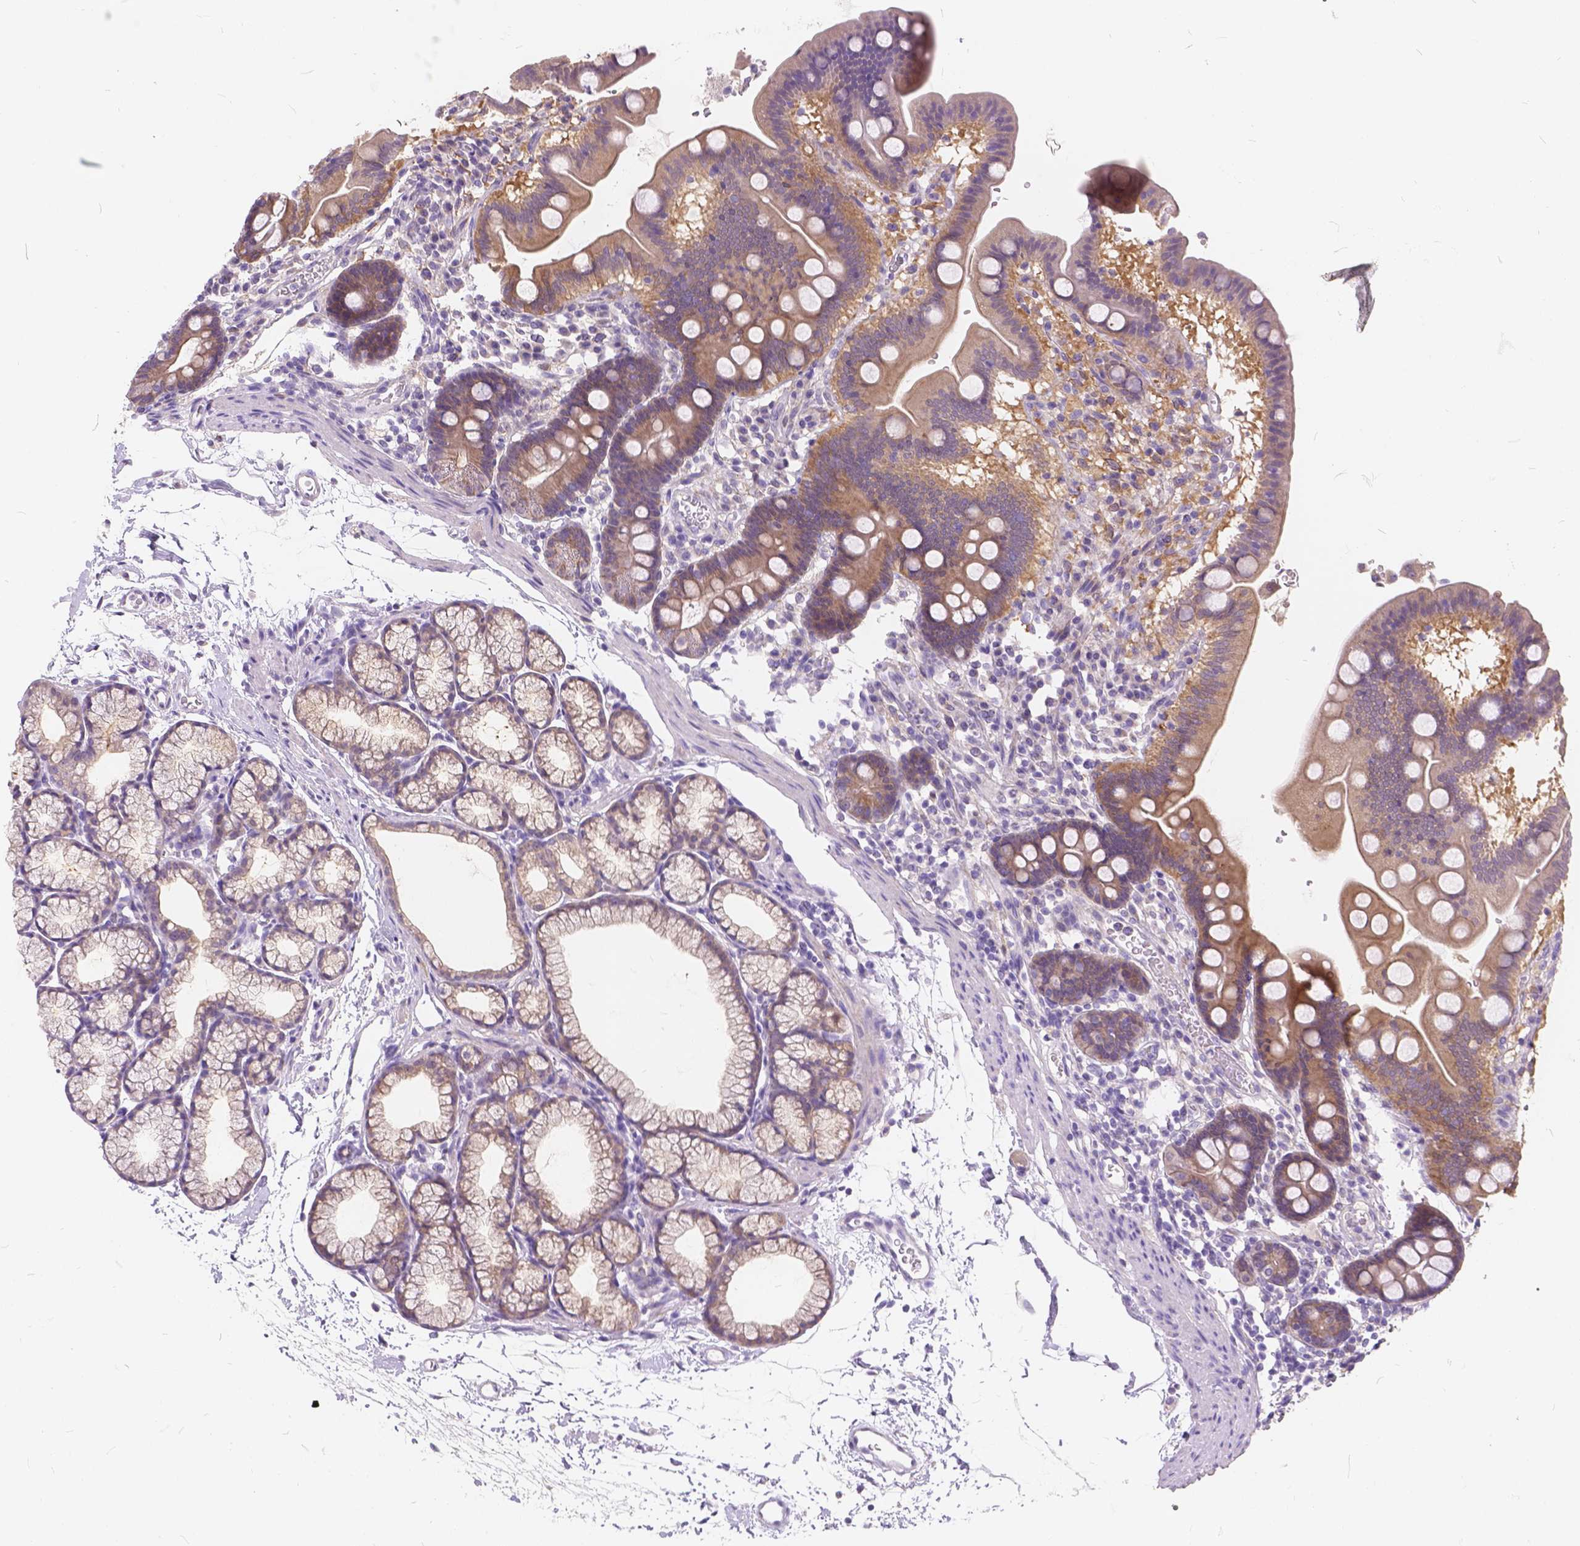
{"staining": {"intensity": "weak", "quantity": "25%-75%", "location": "cytoplasmic/membranous"}, "tissue": "duodenum", "cell_type": "Glandular cells", "image_type": "normal", "snomed": [{"axis": "morphology", "description": "Normal tissue, NOS"}, {"axis": "topography", "description": "Duodenum"}], "caption": "About 25%-75% of glandular cells in unremarkable duodenum show weak cytoplasmic/membranous protein staining as visualized by brown immunohistochemical staining.", "gene": "PEX11G", "patient": {"sex": "male", "age": 59}}